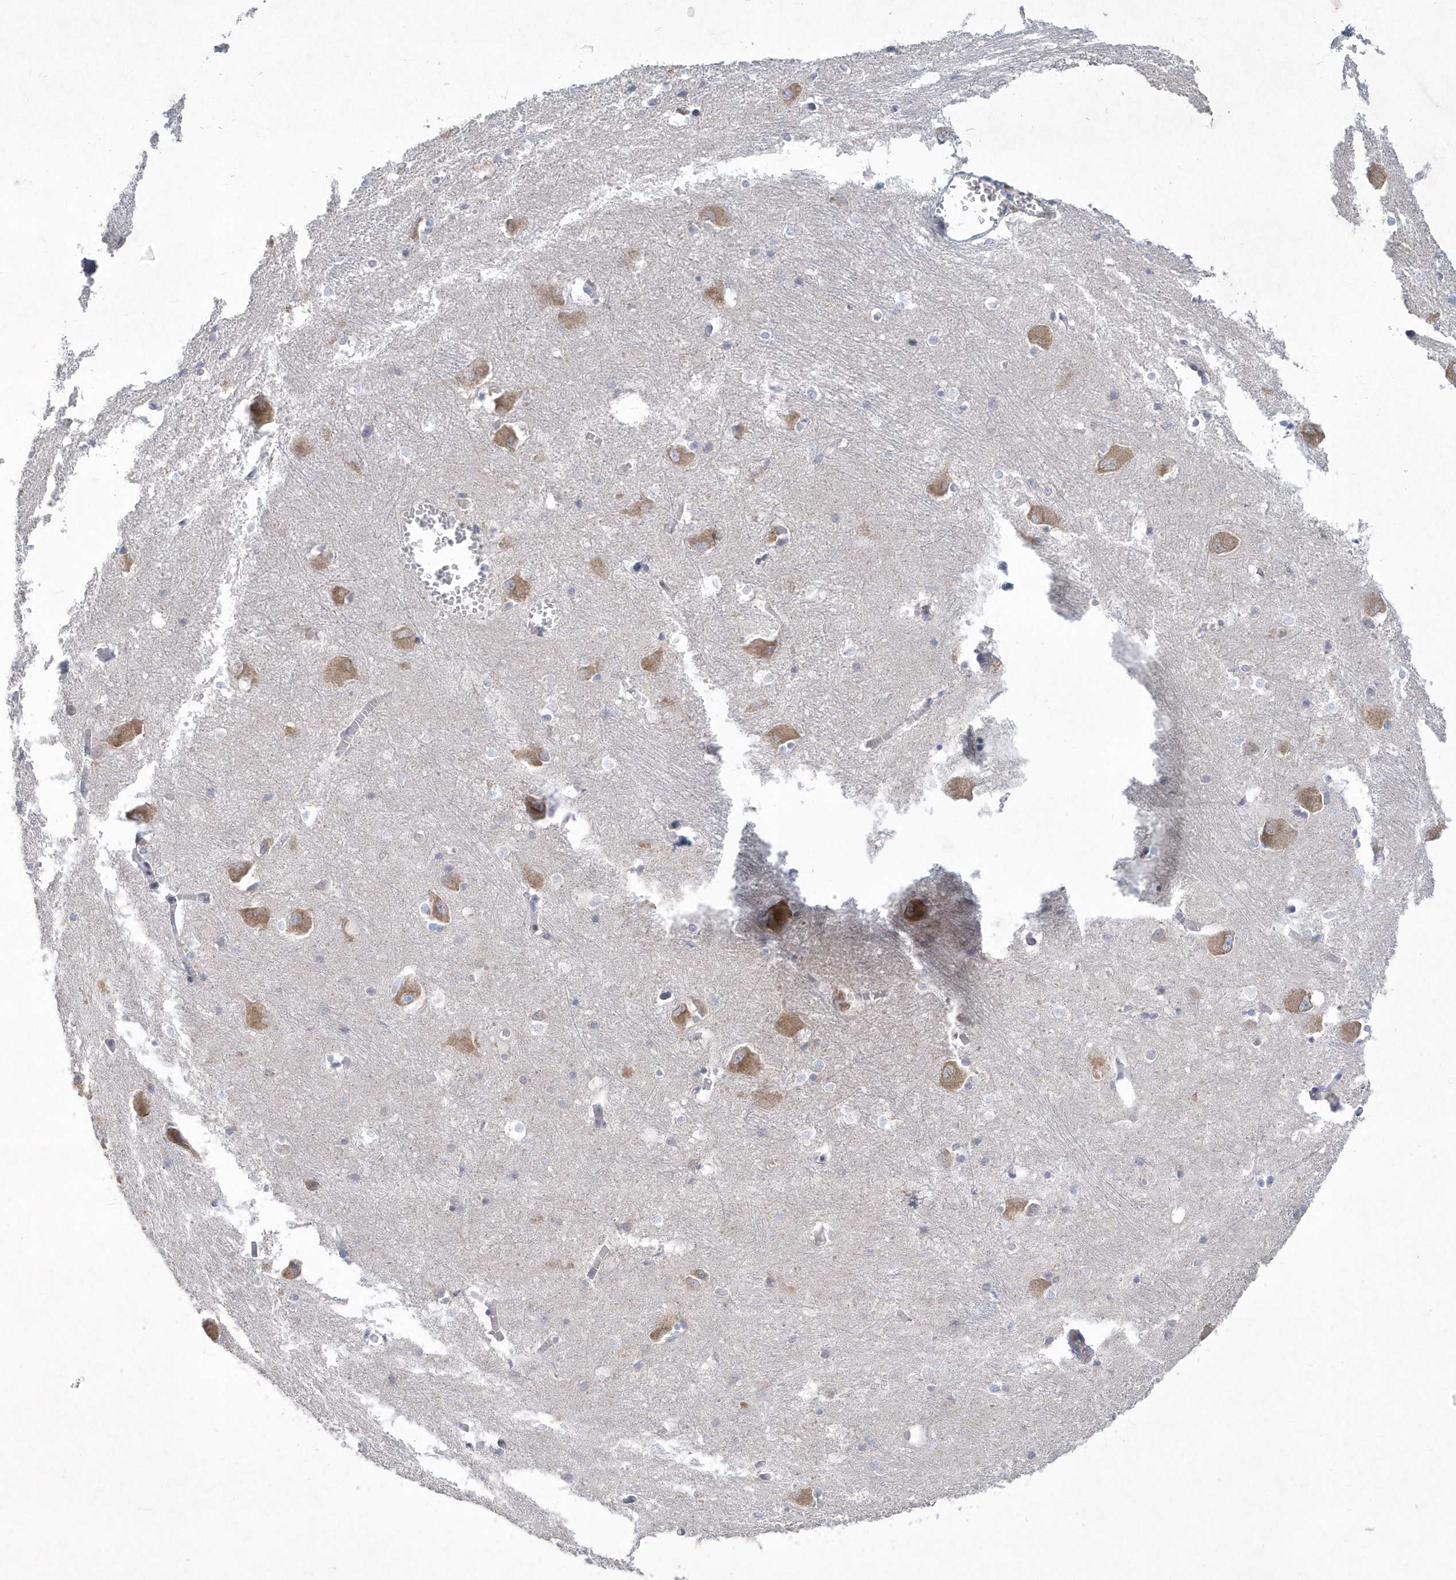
{"staining": {"intensity": "weak", "quantity": "<25%", "location": "cytoplasmic/membranous"}, "tissue": "caudate", "cell_type": "Glial cells", "image_type": "normal", "snomed": [{"axis": "morphology", "description": "Normal tissue, NOS"}, {"axis": "topography", "description": "Lateral ventricle wall"}], "caption": "Glial cells show no significant positivity in unremarkable caudate. The staining was performed using DAB (3,3'-diaminobenzidine) to visualize the protein expression in brown, while the nuclei were stained in blue with hematoxylin (Magnification: 20x).", "gene": "DGAT1", "patient": {"sex": "male", "age": 37}}